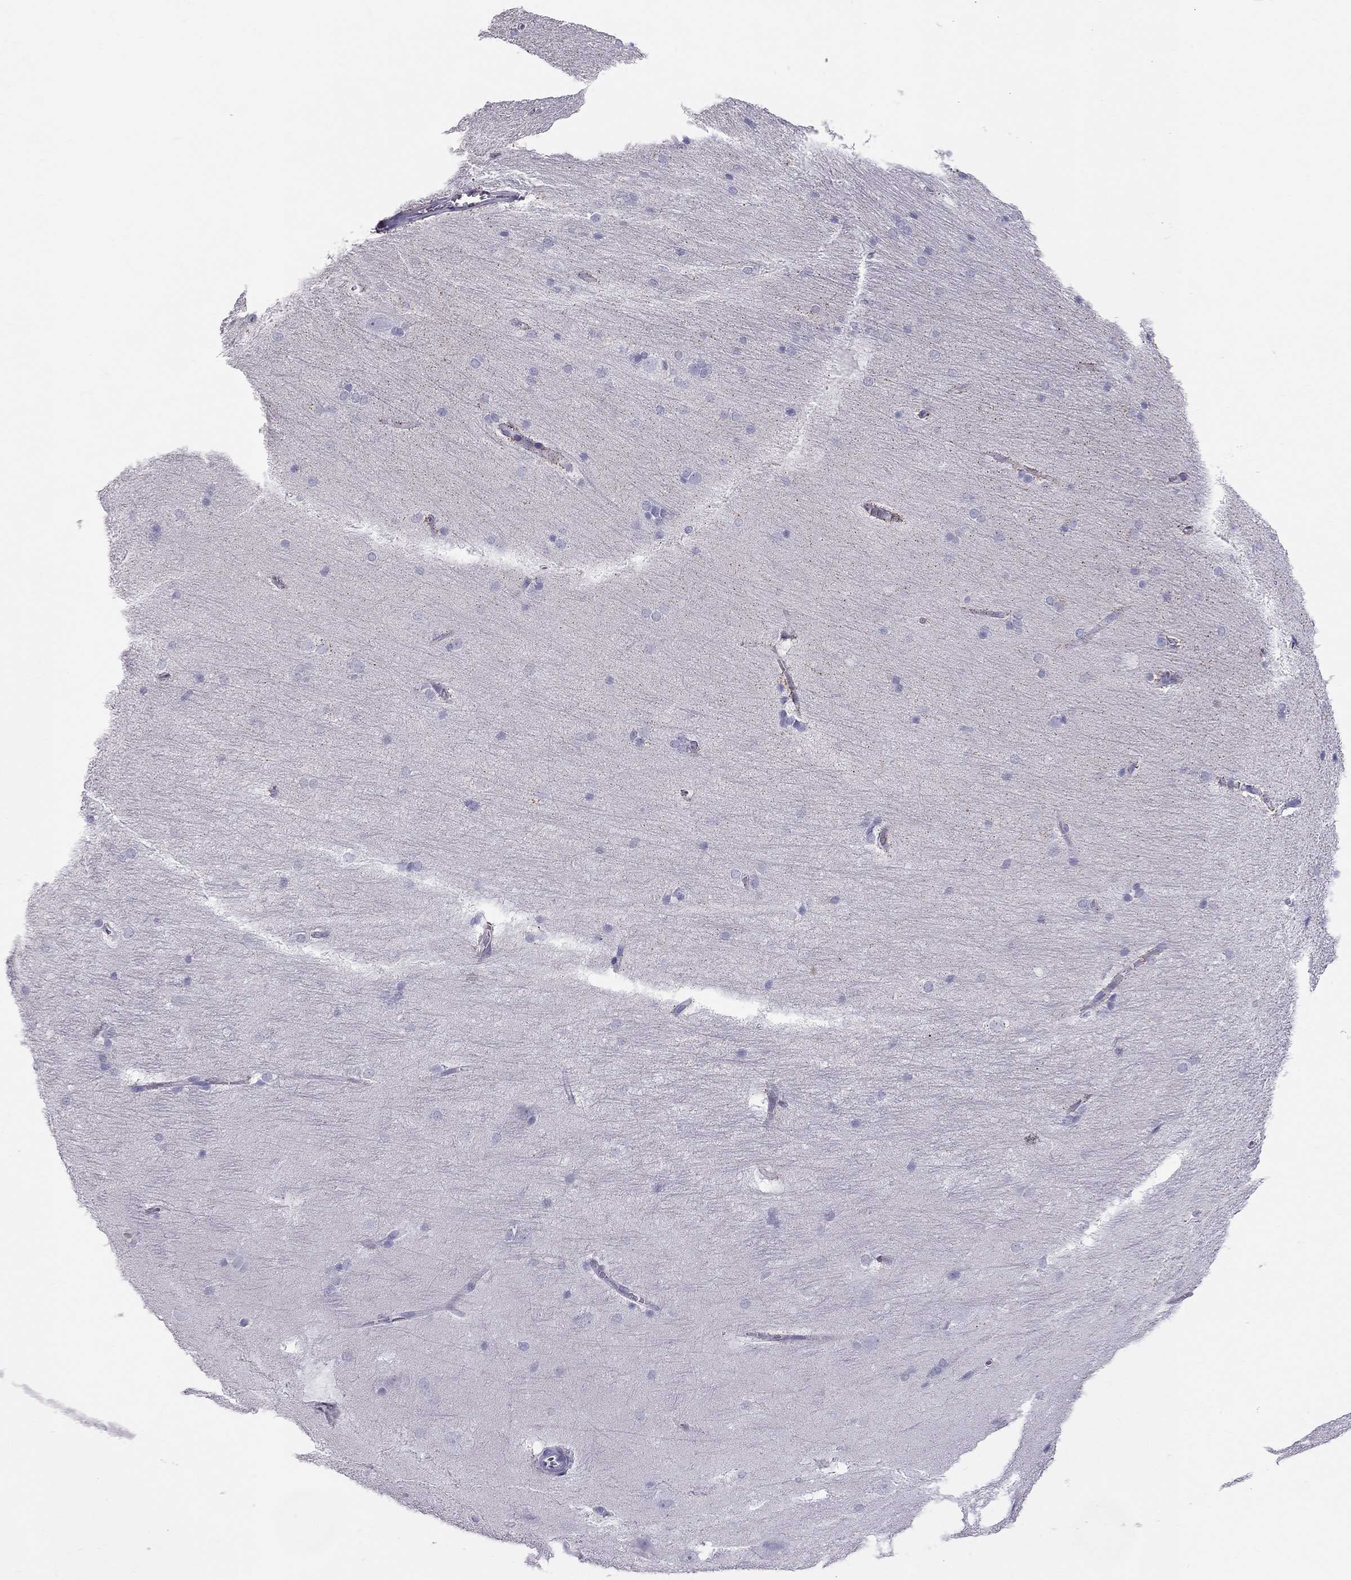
{"staining": {"intensity": "negative", "quantity": "none", "location": "none"}, "tissue": "hippocampus", "cell_type": "Glial cells", "image_type": "normal", "snomed": [{"axis": "morphology", "description": "Normal tissue, NOS"}, {"axis": "topography", "description": "Cerebral cortex"}, {"axis": "topography", "description": "Hippocampus"}], "caption": "The histopathology image displays no significant staining in glial cells of hippocampus.", "gene": "TRPM3", "patient": {"sex": "female", "age": 19}}